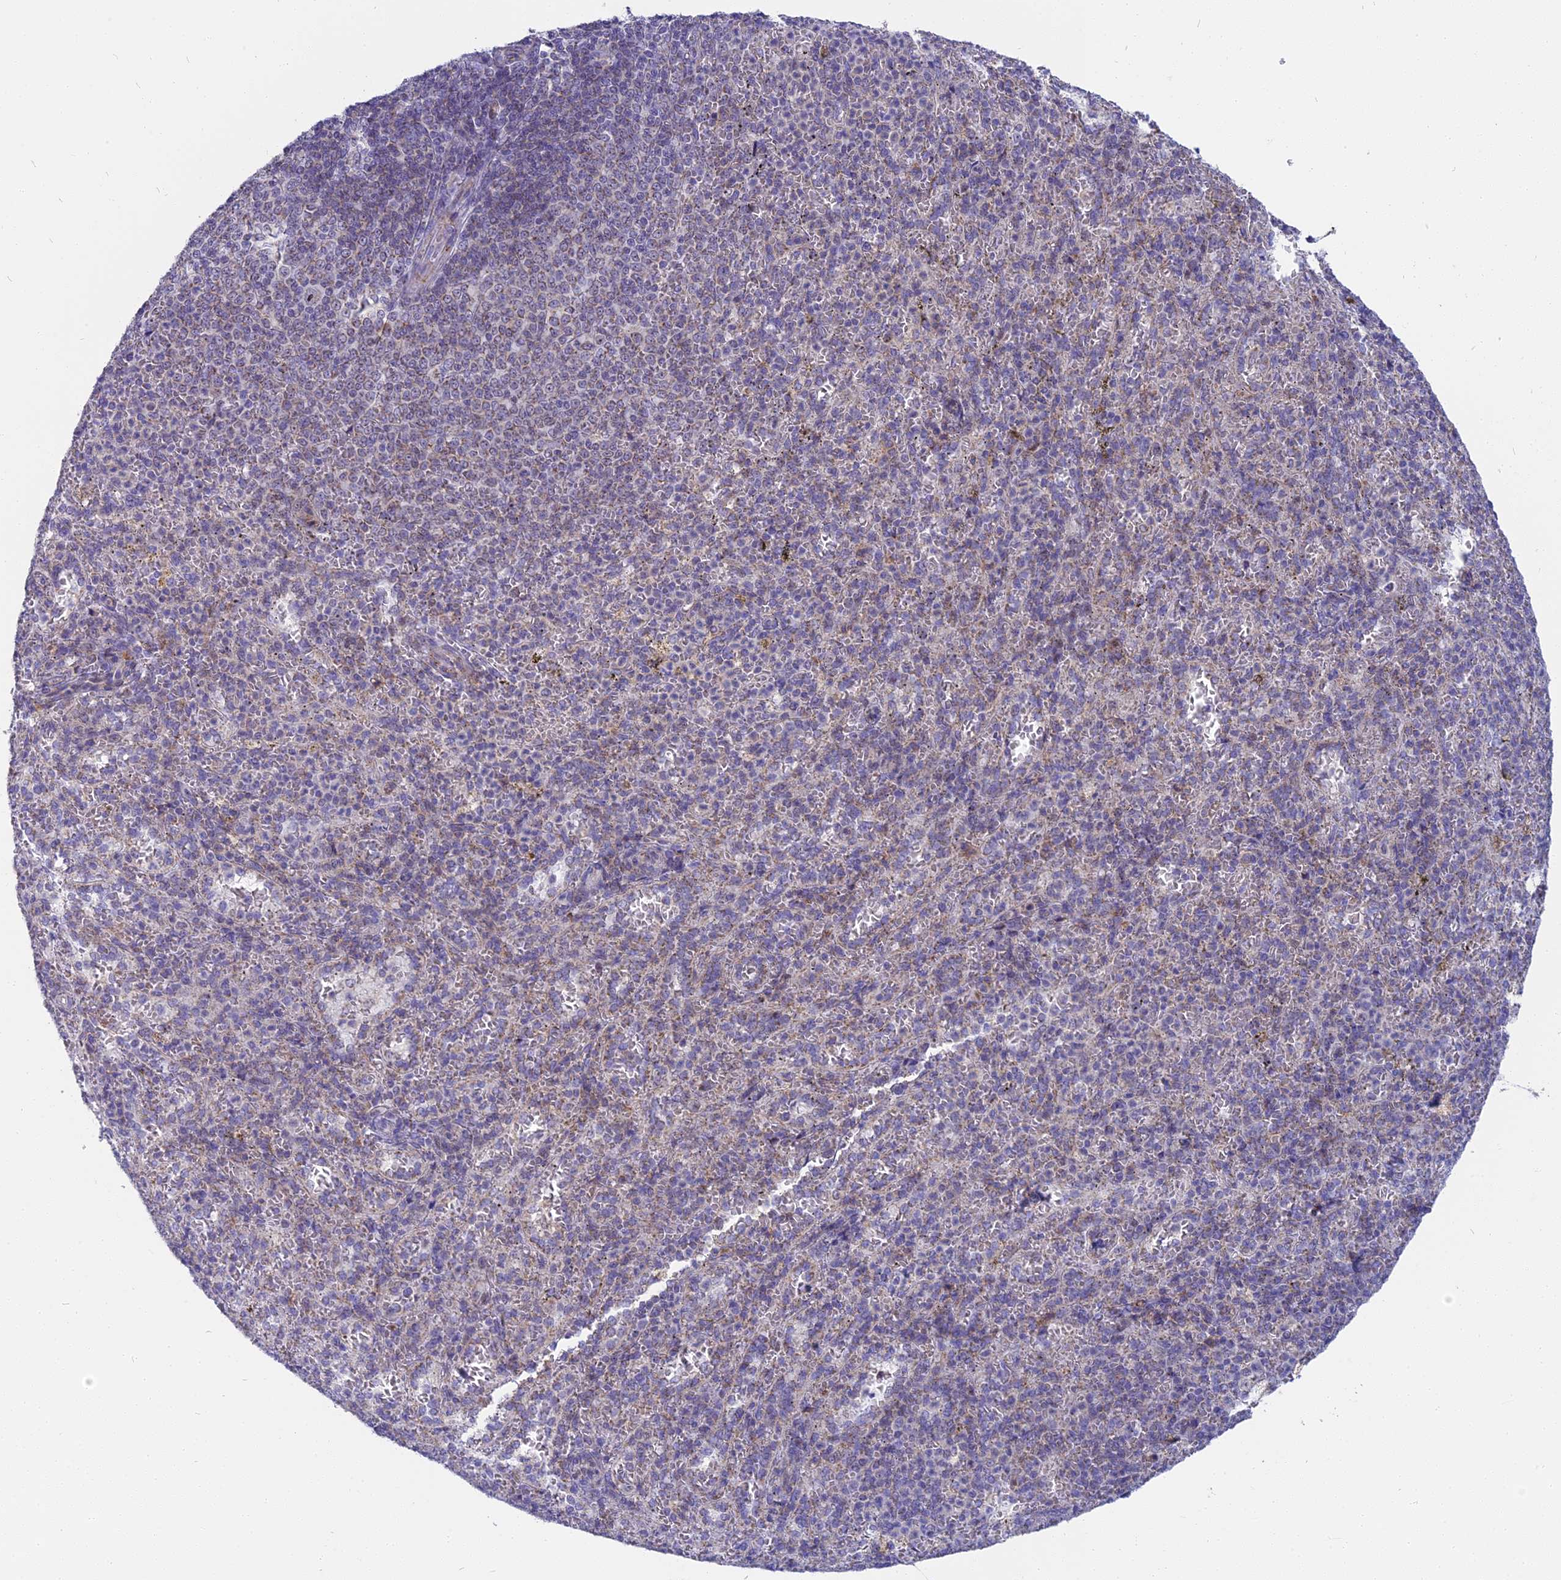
{"staining": {"intensity": "weak", "quantity": "<25%", "location": "cytoplasmic/membranous"}, "tissue": "spleen", "cell_type": "Cells in red pulp", "image_type": "normal", "snomed": [{"axis": "morphology", "description": "Normal tissue, NOS"}, {"axis": "topography", "description": "Spleen"}], "caption": "An immunohistochemistry image of normal spleen is shown. There is no staining in cells in red pulp of spleen.", "gene": "DTWD1", "patient": {"sex": "female", "age": 21}}